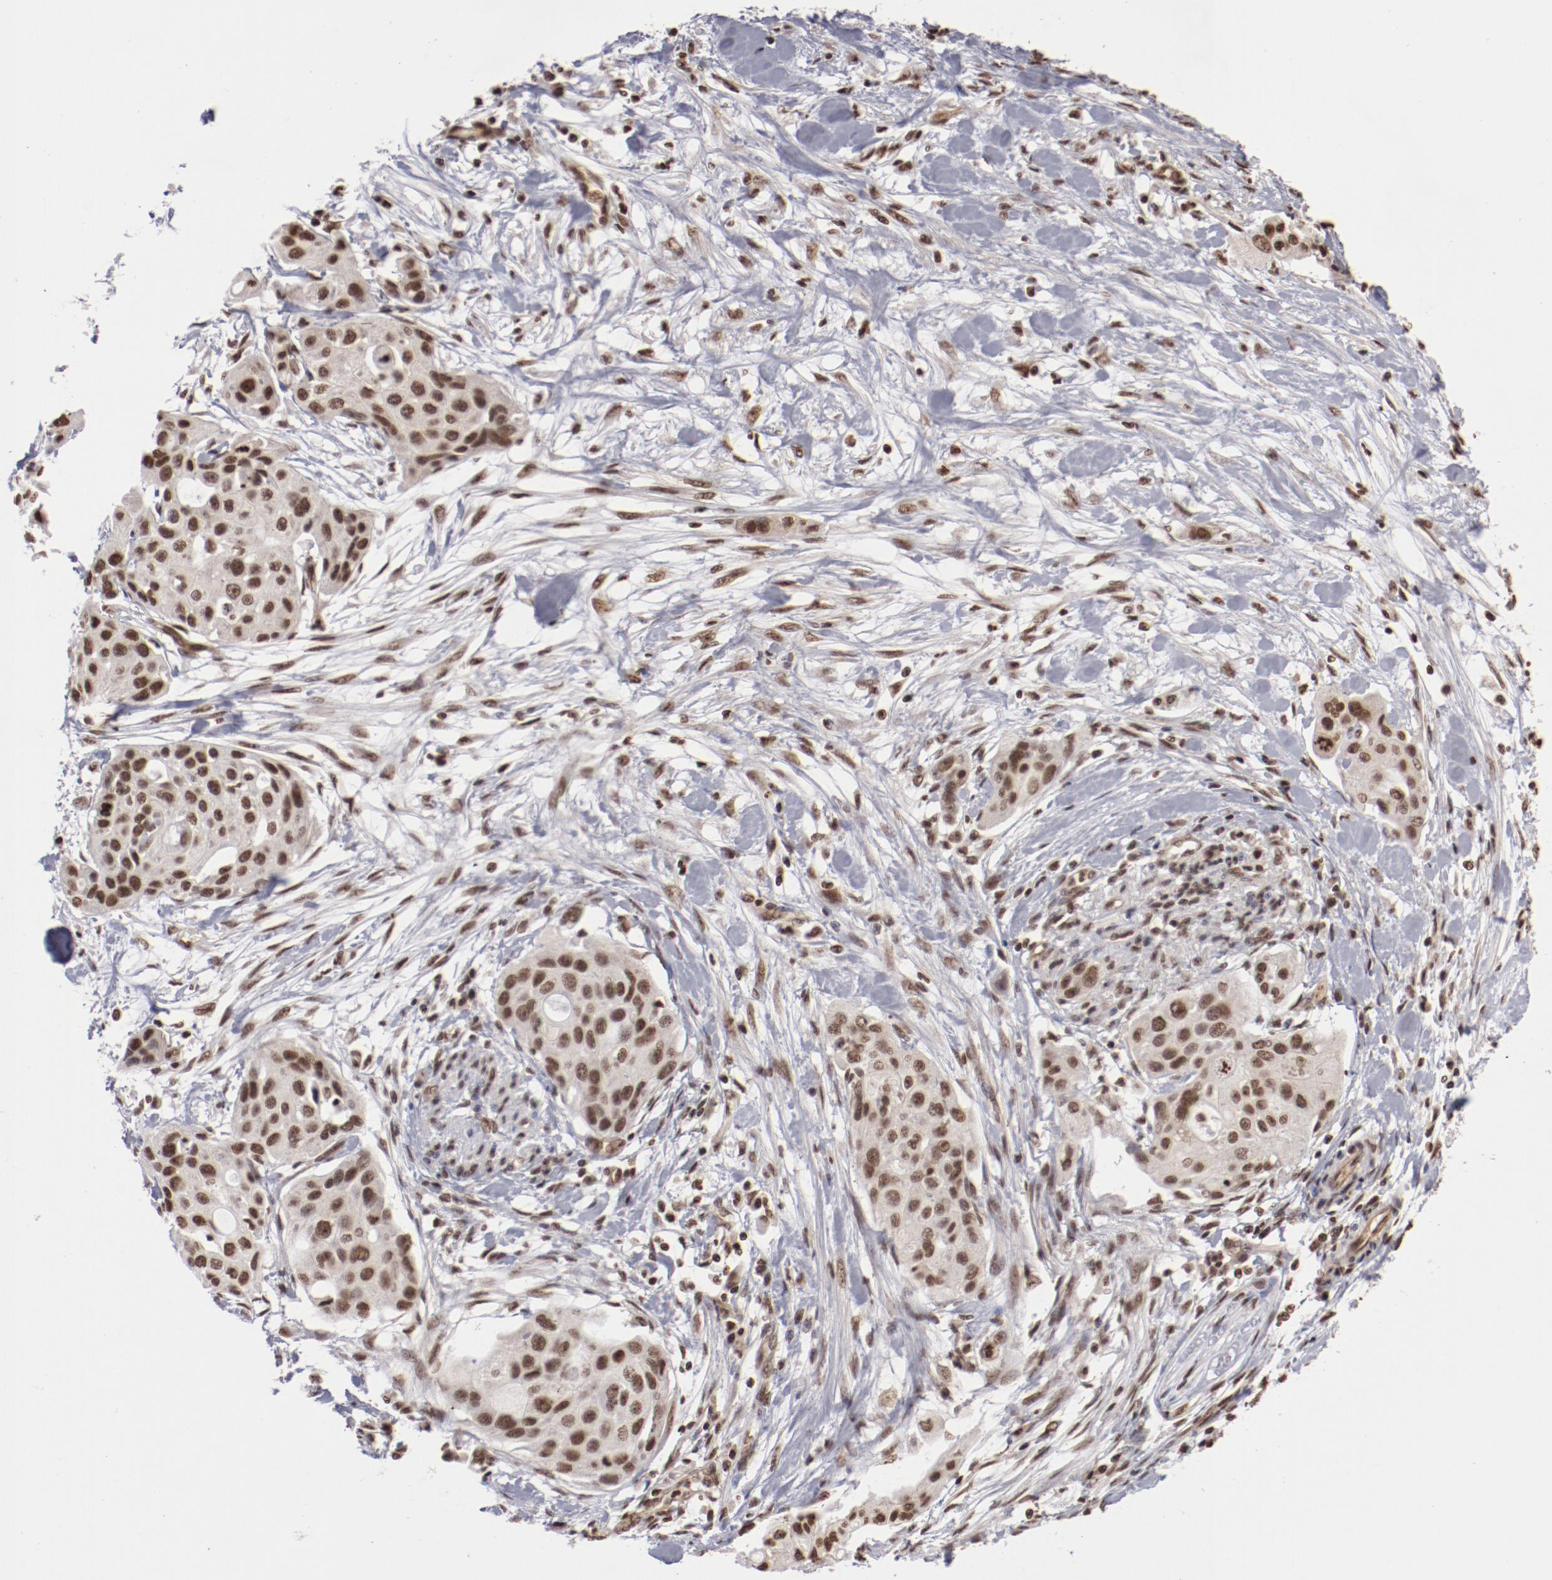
{"staining": {"intensity": "moderate", "quantity": ">75%", "location": "nuclear"}, "tissue": "pancreatic cancer", "cell_type": "Tumor cells", "image_type": "cancer", "snomed": [{"axis": "morphology", "description": "Adenocarcinoma, NOS"}, {"axis": "topography", "description": "Pancreas"}], "caption": "Immunohistochemistry micrograph of human pancreatic adenocarcinoma stained for a protein (brown), which exhibits medium levels of moderate nuclear positivity in approximately >75% of tumor cells.", "gene": "ABL2", "patient": {"sex": "female", "age": 60}}